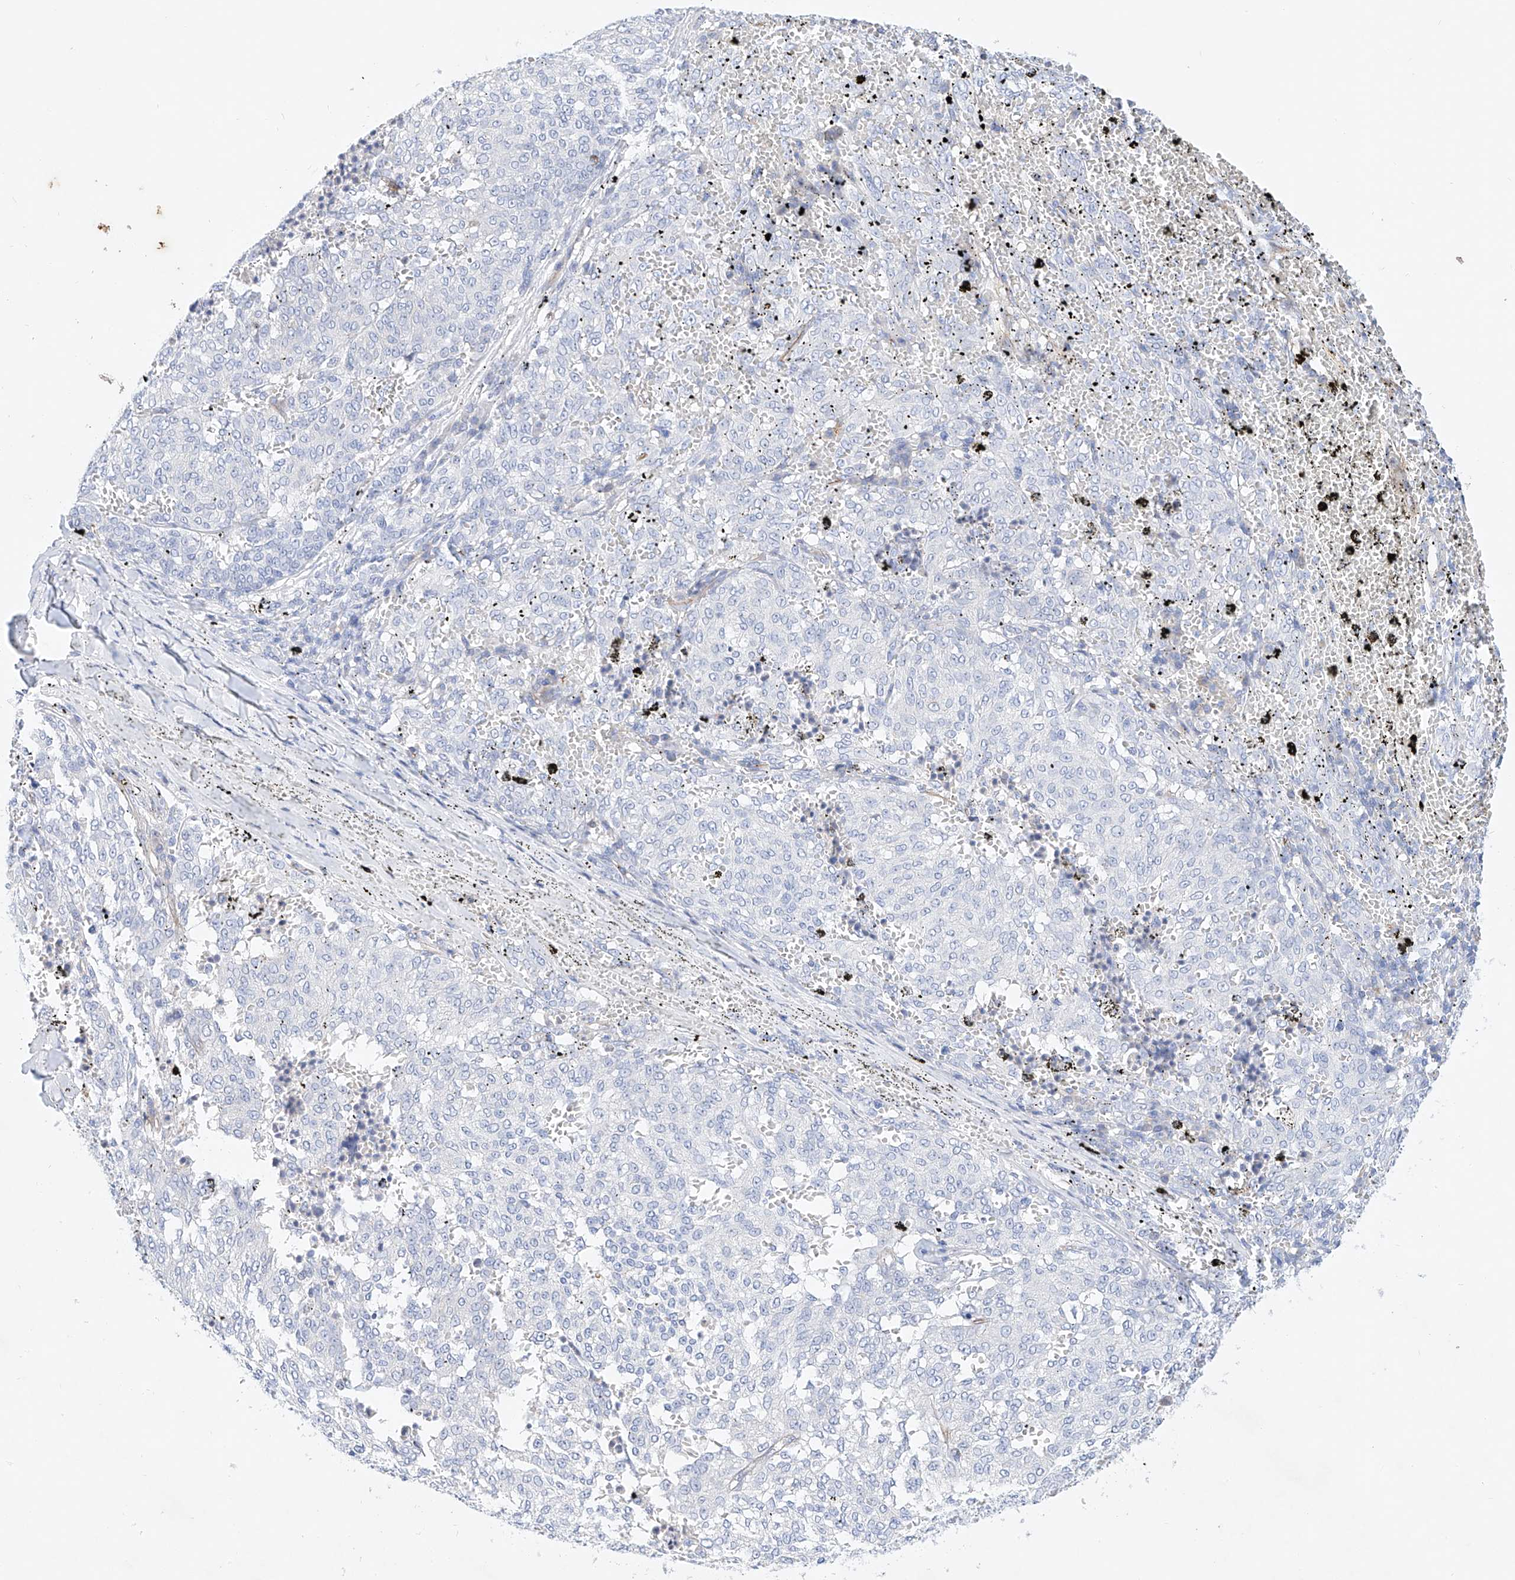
{"staining": {"intensity": "negative", "quantity": "none", "location": "none"}, "tissue": "melanoma", "cell_type": "Tumor cells", "image_type": "cancer", "snomed": [{"axis": "morphology", "description": "Malignant melanoma, NOS"}, {"axis": "topography", "description": "Skin"}], "caption": "IHC micrograph of neoplastic tissue: melanoma stained with DAB (3,3'-diaminobenzidine) reveals no significant protein staining in tumor cells.", "gene": "SBSPON", "patient": {"sex": "female", "age": 72}}